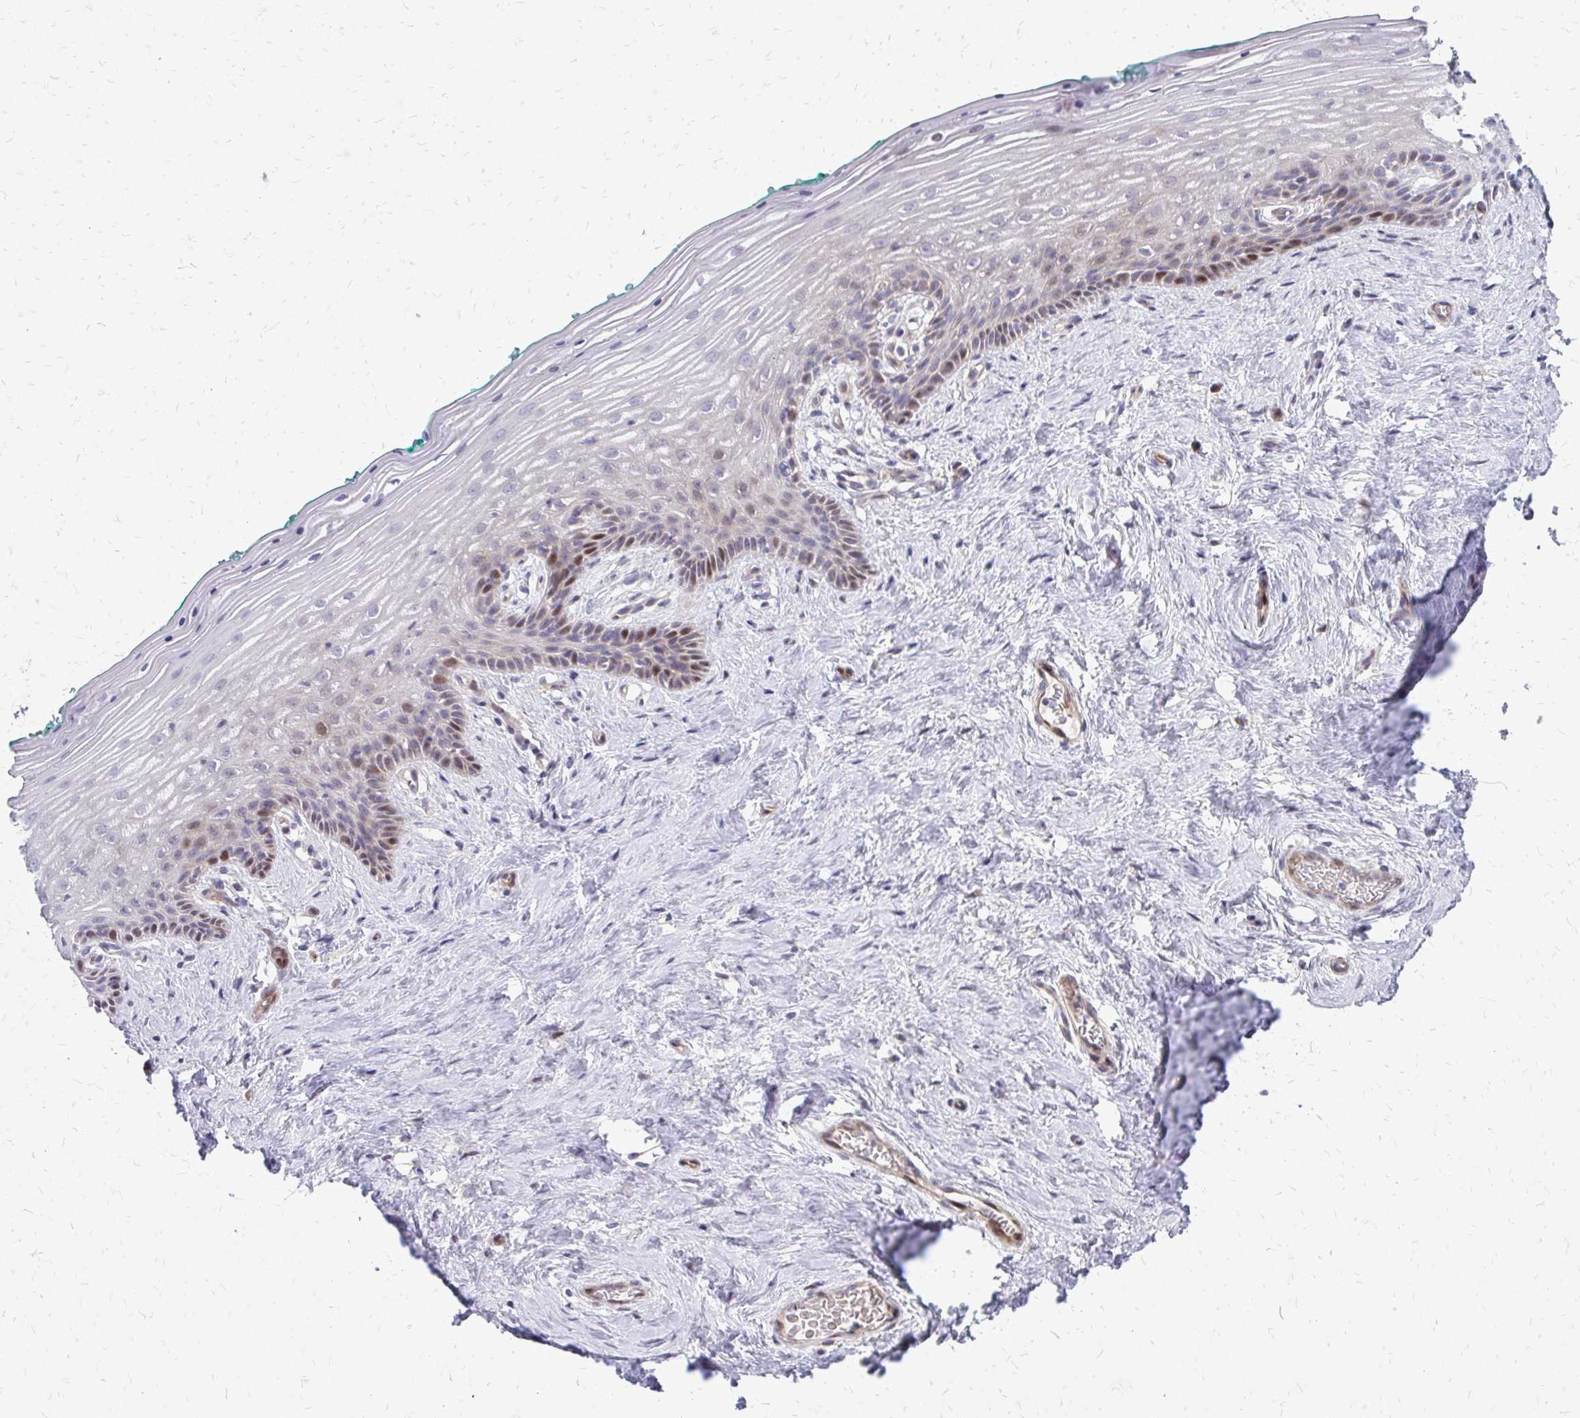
{"staining": {"intensity": "moderate", "quantity": "<25%", "location": "nuclear"}, "tissue": "vagina", "cell_type": "Squamous epithelial cells", "image_type": "normal", "snomed": [{"axis": "morphology", "description": "Normal tissue, NOS"}, {"axis": "topography", "description": "Vagina"}], "caption": "The photomicrograph demonstrates staining of benign vagina, revealing moderate nuclear protein expression (brown color) within squamous epithelial cells. Nuclei are stained in blue.", "gene": "PPDPFL", "patient": {"sex": "female", "age": 45}}